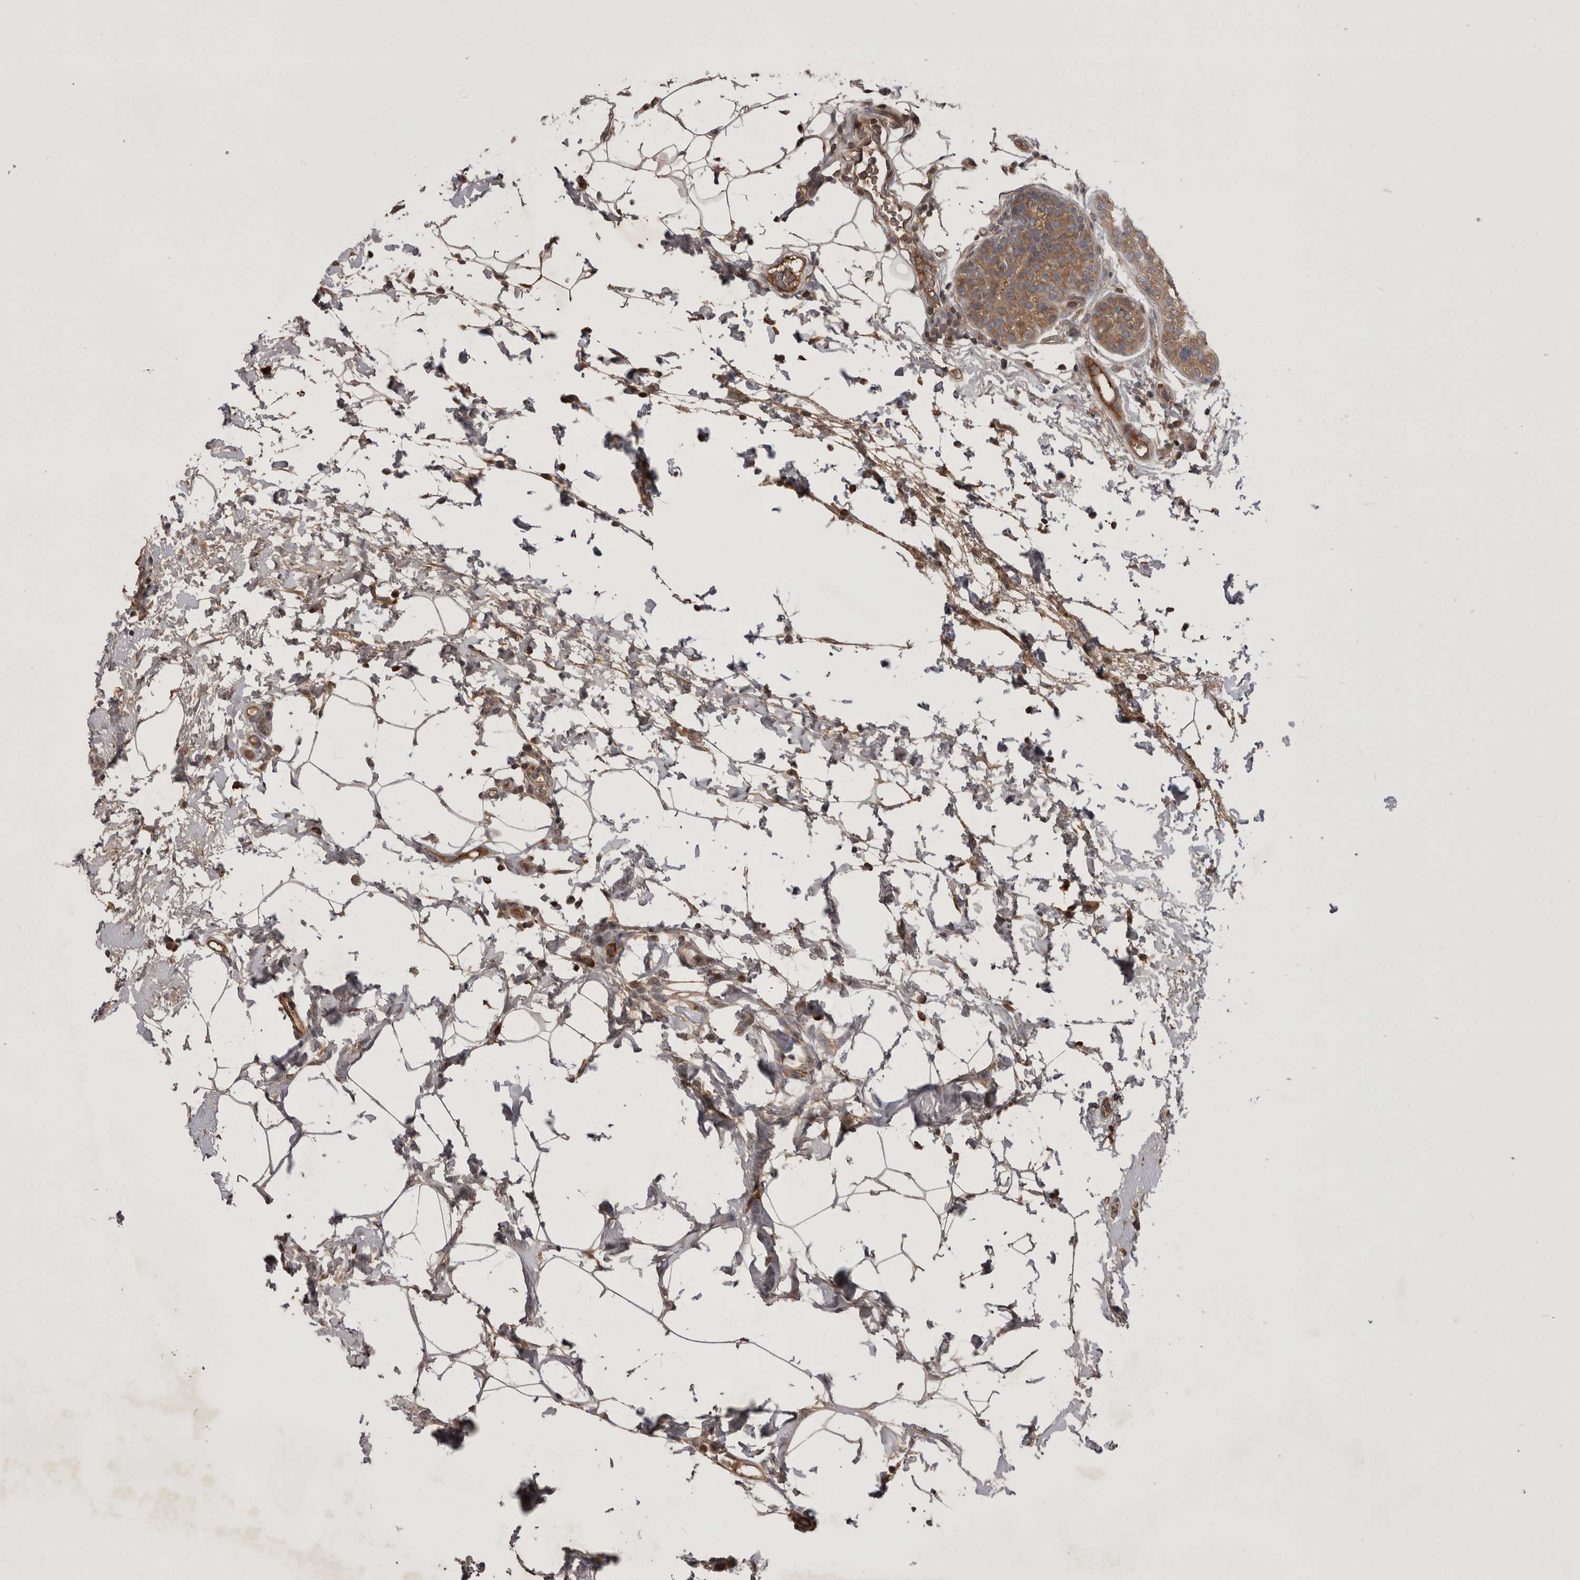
{"staining": {"intensity": "moderate", "quantity": ">75%", "location": "cytoplasmic/membranous"}, "tissue": "breast cancer", "cell_type": "Tumor cells", "image_type": "cancer", "snomed": [{"axis": "morphology", "description": "Lobular carcinoma"}, {"axis": "topography", "description": "Breast"}], "caption": "Immunohistochemical staining of breast lobular carcinoma displays medium levels of moderate cytoplasmic/membranous expression in approximately >75% of tumor cells. Ihc stains the protein in brown and the nuclei are stained blue.", "gene": "RAB3GAP2", "patient": {"sex": "female", "age": 50}}